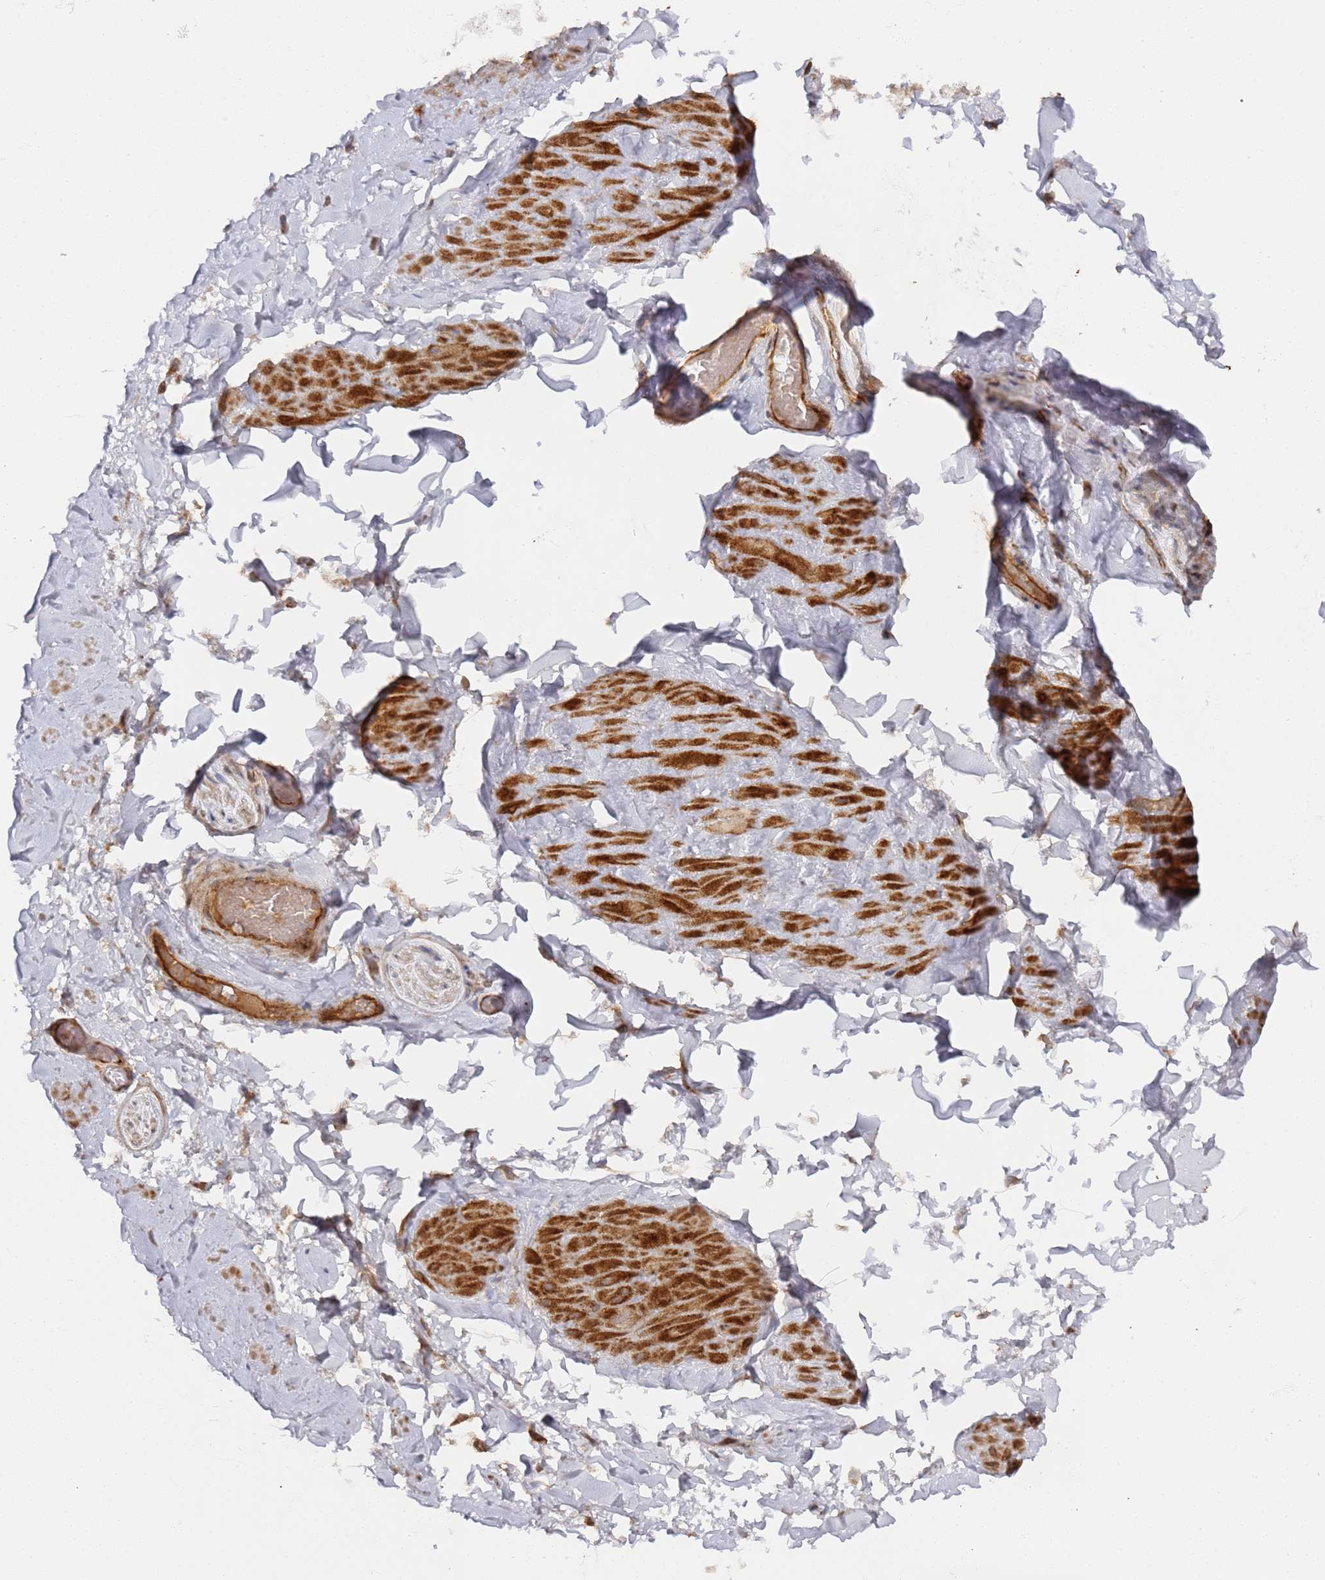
{"staining": {"intensity": "moderate", "quantity": "<25%", "location": "nuclear"}, "tissue": "adipose tissue", "cell_type": "Adipocytes", "image_type": "normal", "snomed": [{"axis": "morphology", "description": "Normal tissue, NOS"}, {"axis": "topography", "description": "Soft tissue"}, {"axis": "topography", "description": "Vascular tissue"}], "caption": "Moderate nuclear staining for a protein is appreciated in about <25% of adipocytes of normal adipose tissue using immunohistochemistry (IHC).", "gene": "DDX60", "patient": {"sex": "male", "age": 41}}